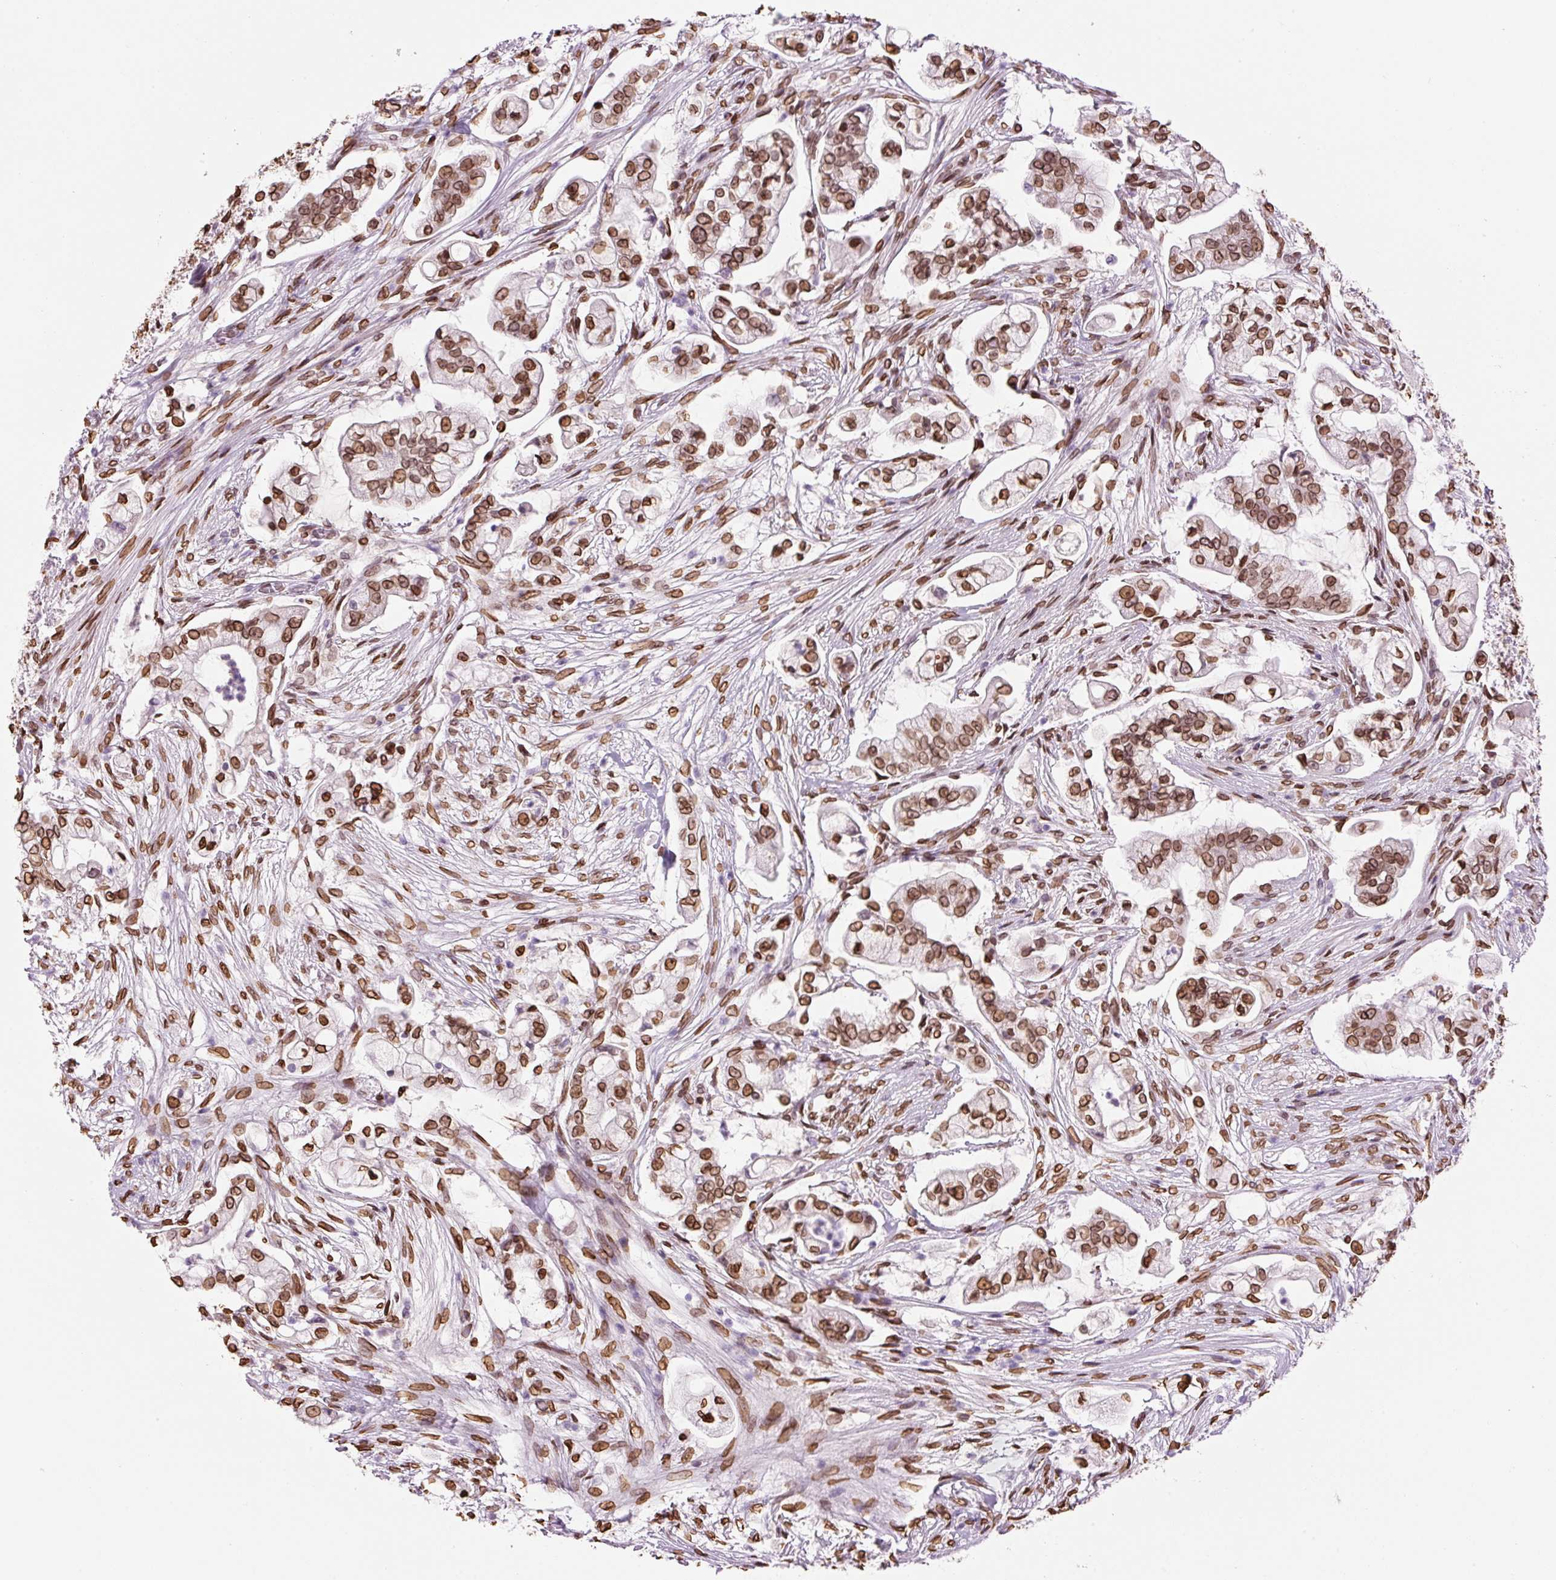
{"staining": {"intensity": "strong", "quantity": ">75%", "location": "cytoplasmic/membranous,nuclear"}, "tissue": "pancreatic cancer", "cell_type": "Tumor cells", "image_type": "cancer", "snomed": [{"axis": "morphology", "description": "Adenocarcinoma, NOS"}, {"axis": "topography", "description": "Pancreas"}], "caption": "Strong cytoplasmic/membranous and nuclear staining is appreciated in about >75% of tumor cells in pancreatic cancer.", "gene": "ZNF224", "patient": {"sex": "female", "age": 69}}